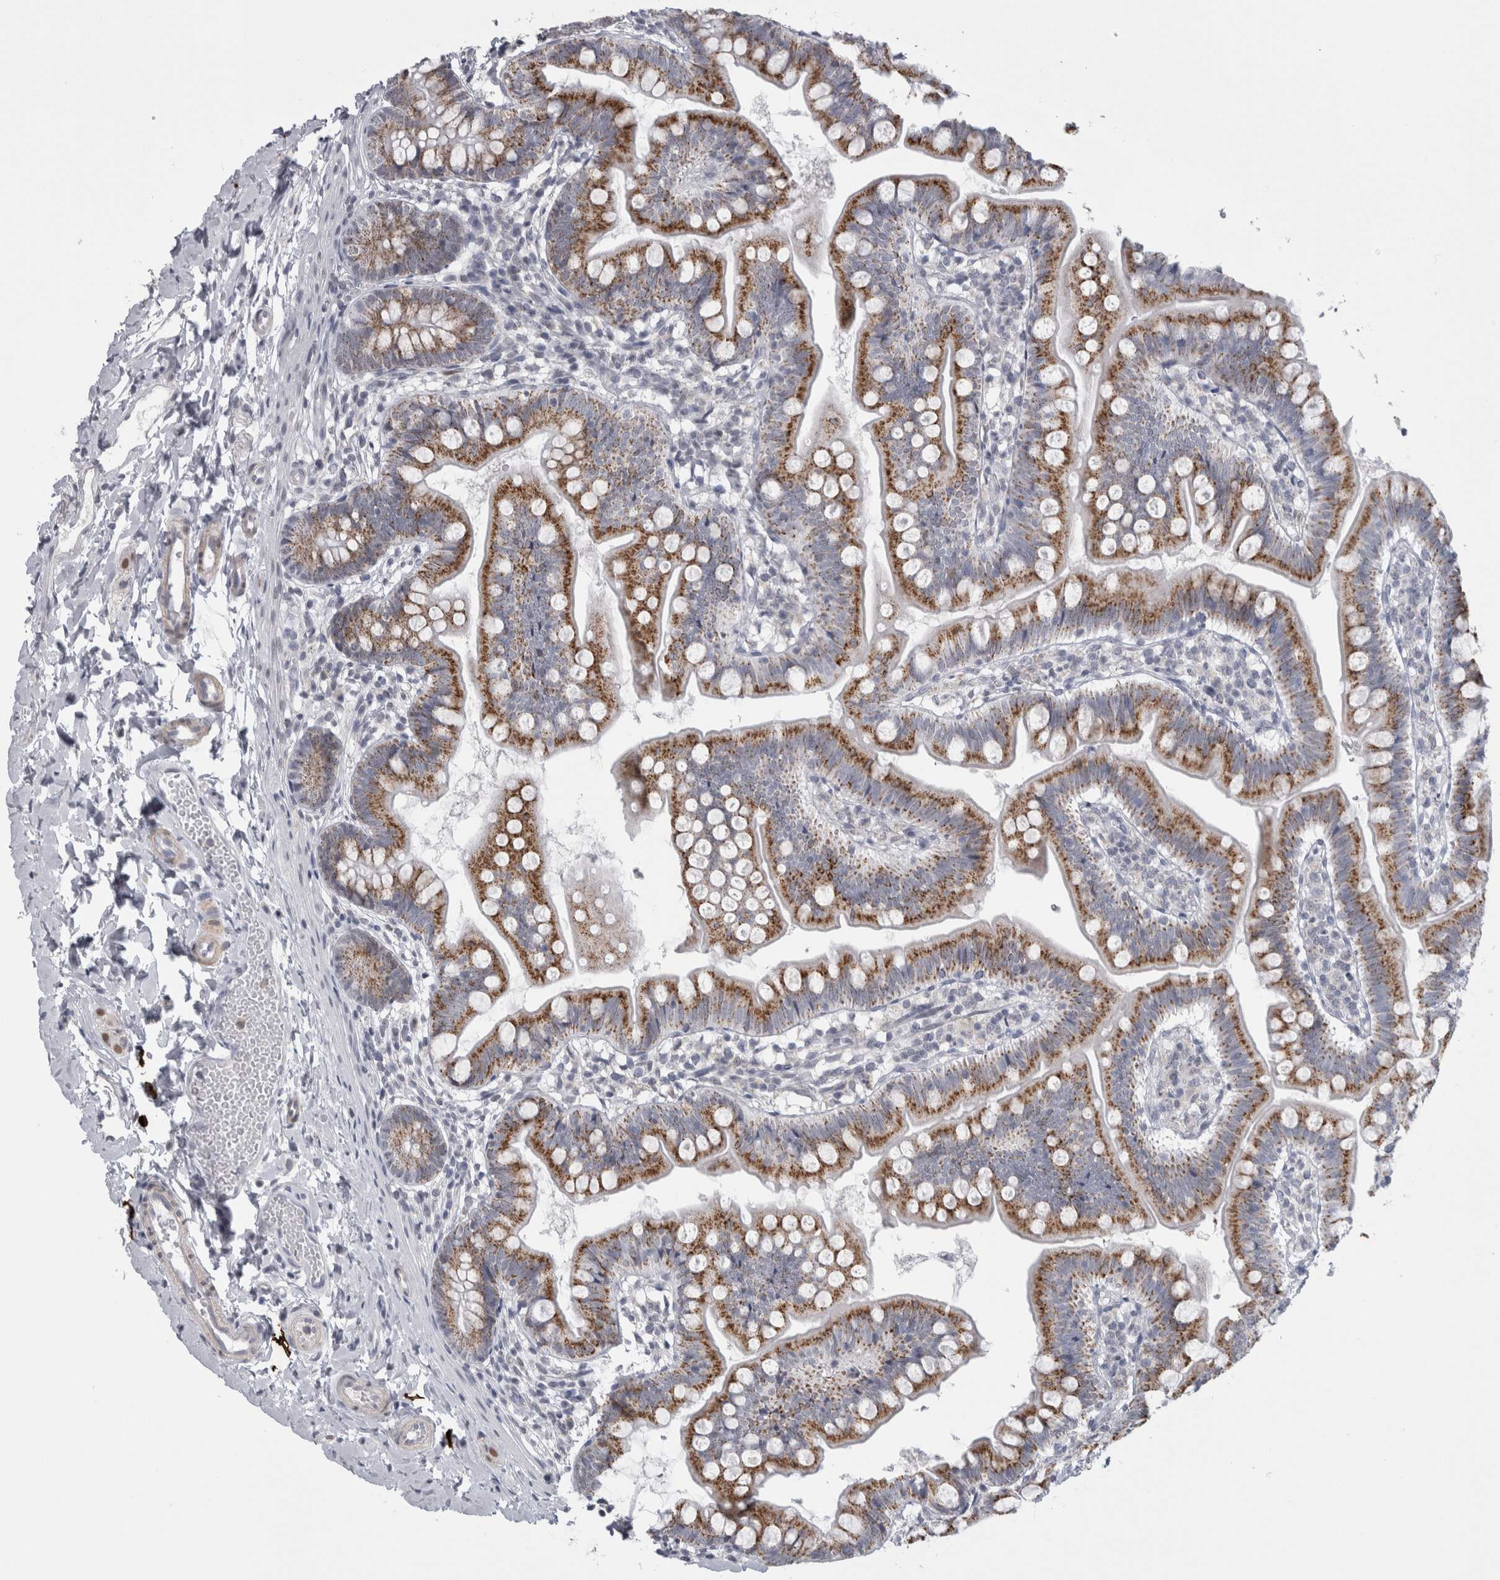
{"staining": {"intensity": "moderate", "quantity": "25%-75%", "location": "cytoplasmic/membranous"}, "tissue": "small intestine", "cell_type": "Glandular cells", "image_type": "normal", "snomed": [{"axis": "morphology", "description": "Normal tissue, NOS"}, {"axis": "topography", "description": "Small intestine"}], "caption": "Brown immunohistochemical staining in unremarkable human small intestine exhibits moderate cytoplasmic/membranous positivity in about 25%-75% of glandular cells. (IHC, brightfield microscopy, high magnification).", "gene": "PLIN1", "patient": {"sex": "male", "age": 7}}